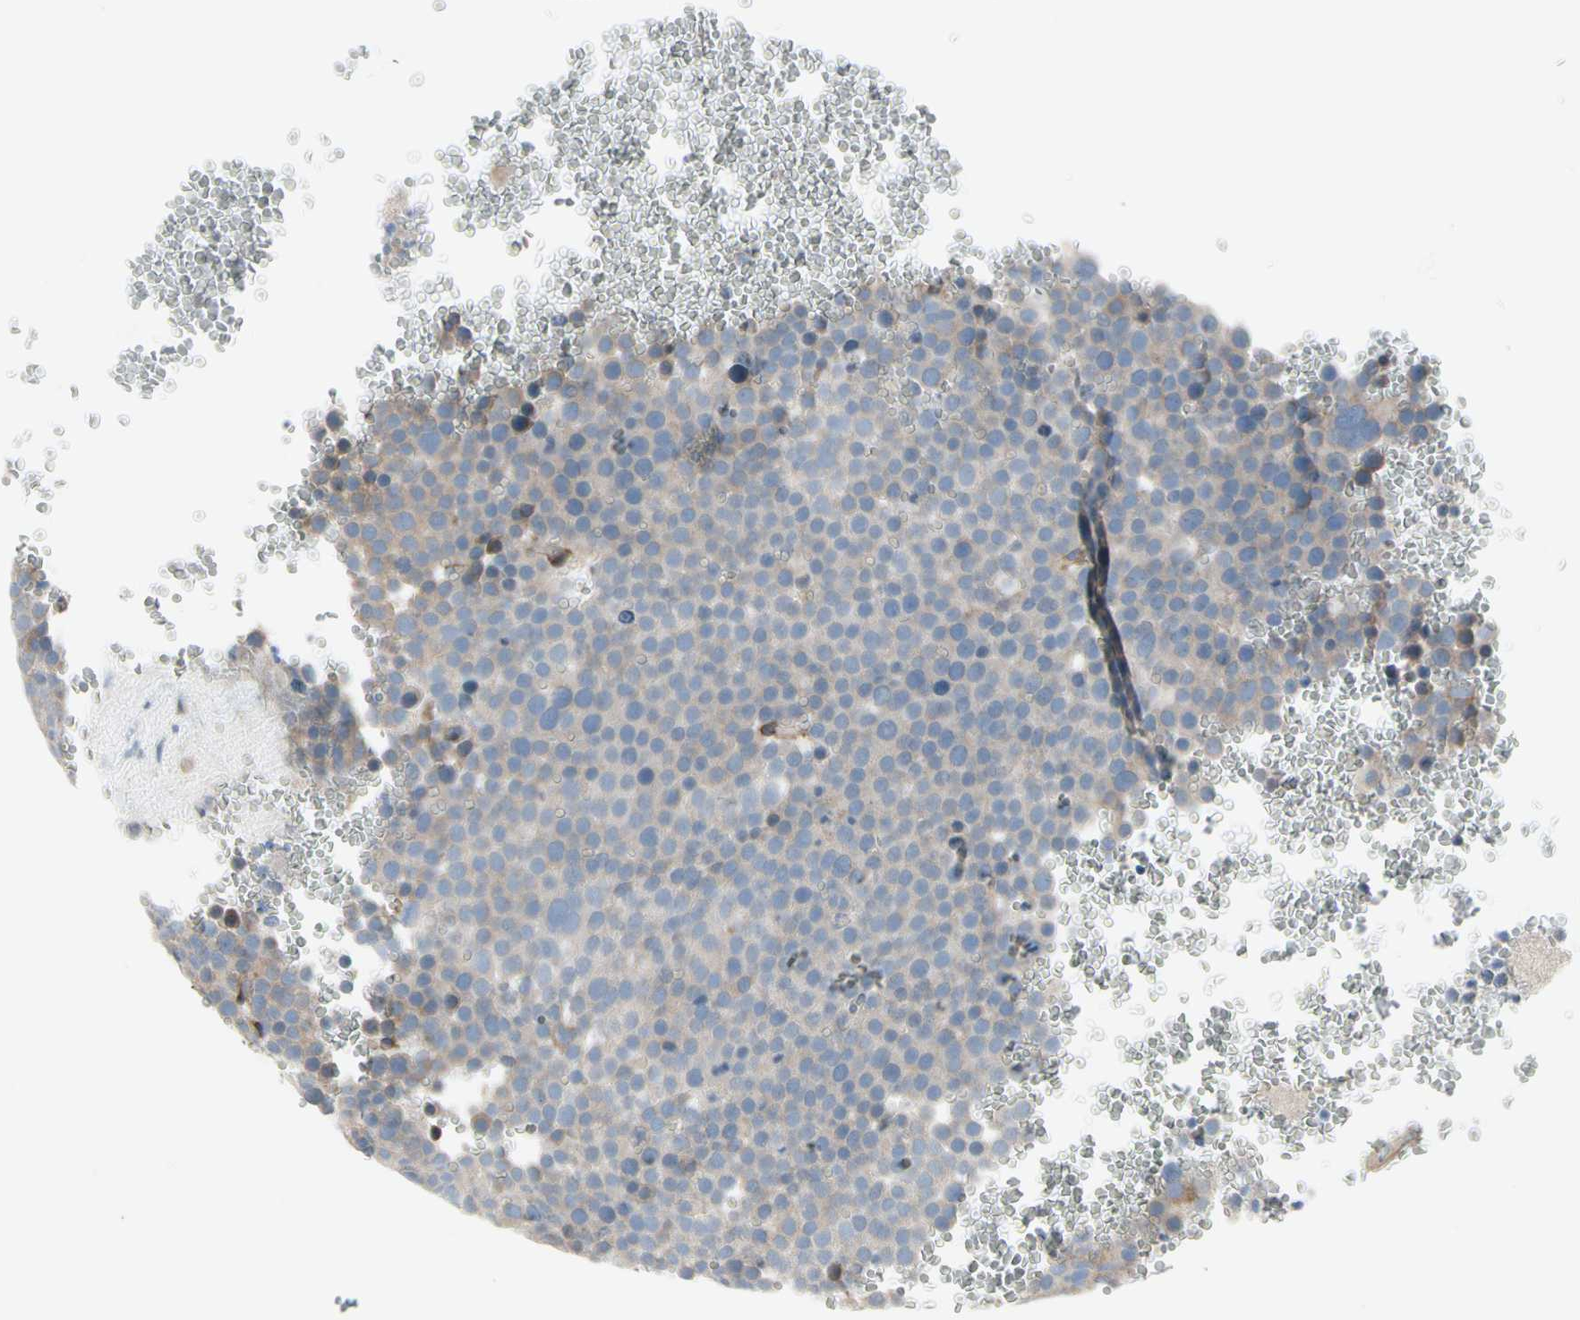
{"staining": {"intensity": "negative", "quantity": "none", "location": "none"}, "tissue": "testis cancer", "cell_type": "Tumor cells", "image_type": "cancer", "snomed": [{"axis": "morphology", "description": "Seminoma, NOS"}, {"axis": "topography", "description": "Testis"}], "caption": "The immunohistochemistry (IHC) histopathology image has no significant staining in tumor cells of testis cancer (seminoma) tissue.", "gene": "MAP2", "patient": {"sex": "male", "age": 71}}